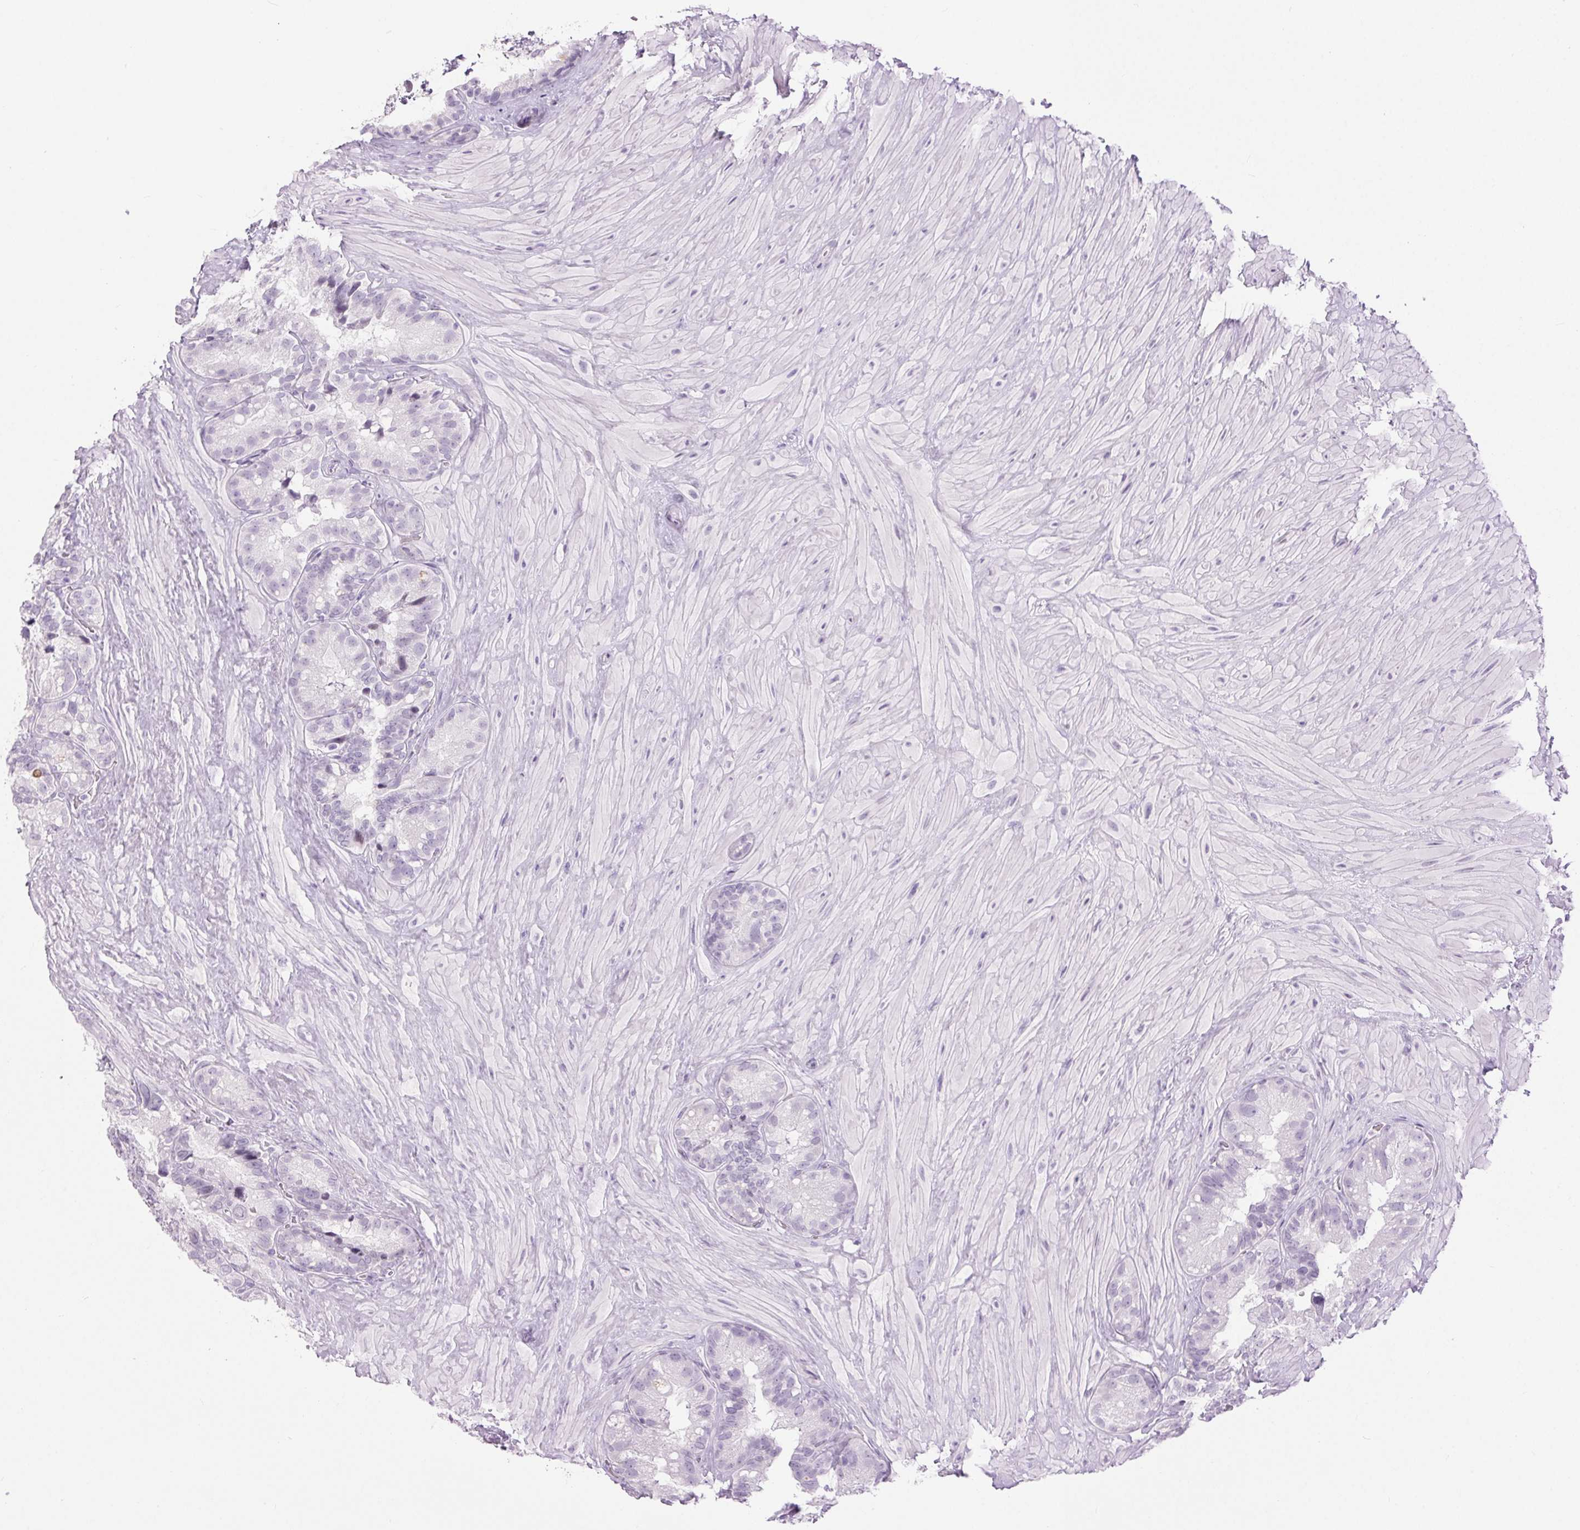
{"staining": {"intensity": "negative", "quantity": "none", "location": "none"}, "tissue": "seminal vesicle", "cell_type": "Glandular cells", "image_type": "normal", "snomed": [{"axis": "morphology", "description": "Normal tissue, NOS"}, {"axis": "topography", "description": "Seminal veicle"}], "caption": "High power microscopy micrograph of an IHC micrograph of unremarkable seminal vesicle, revealing no significant expression in glandular cells. (DAB (3,3'-diaminobenzidine) immunohistochemistry visualized using brightfield microscopy, high magnification).", "gene": "BEND2", "patient": {"sex": "male", "age": 60}}